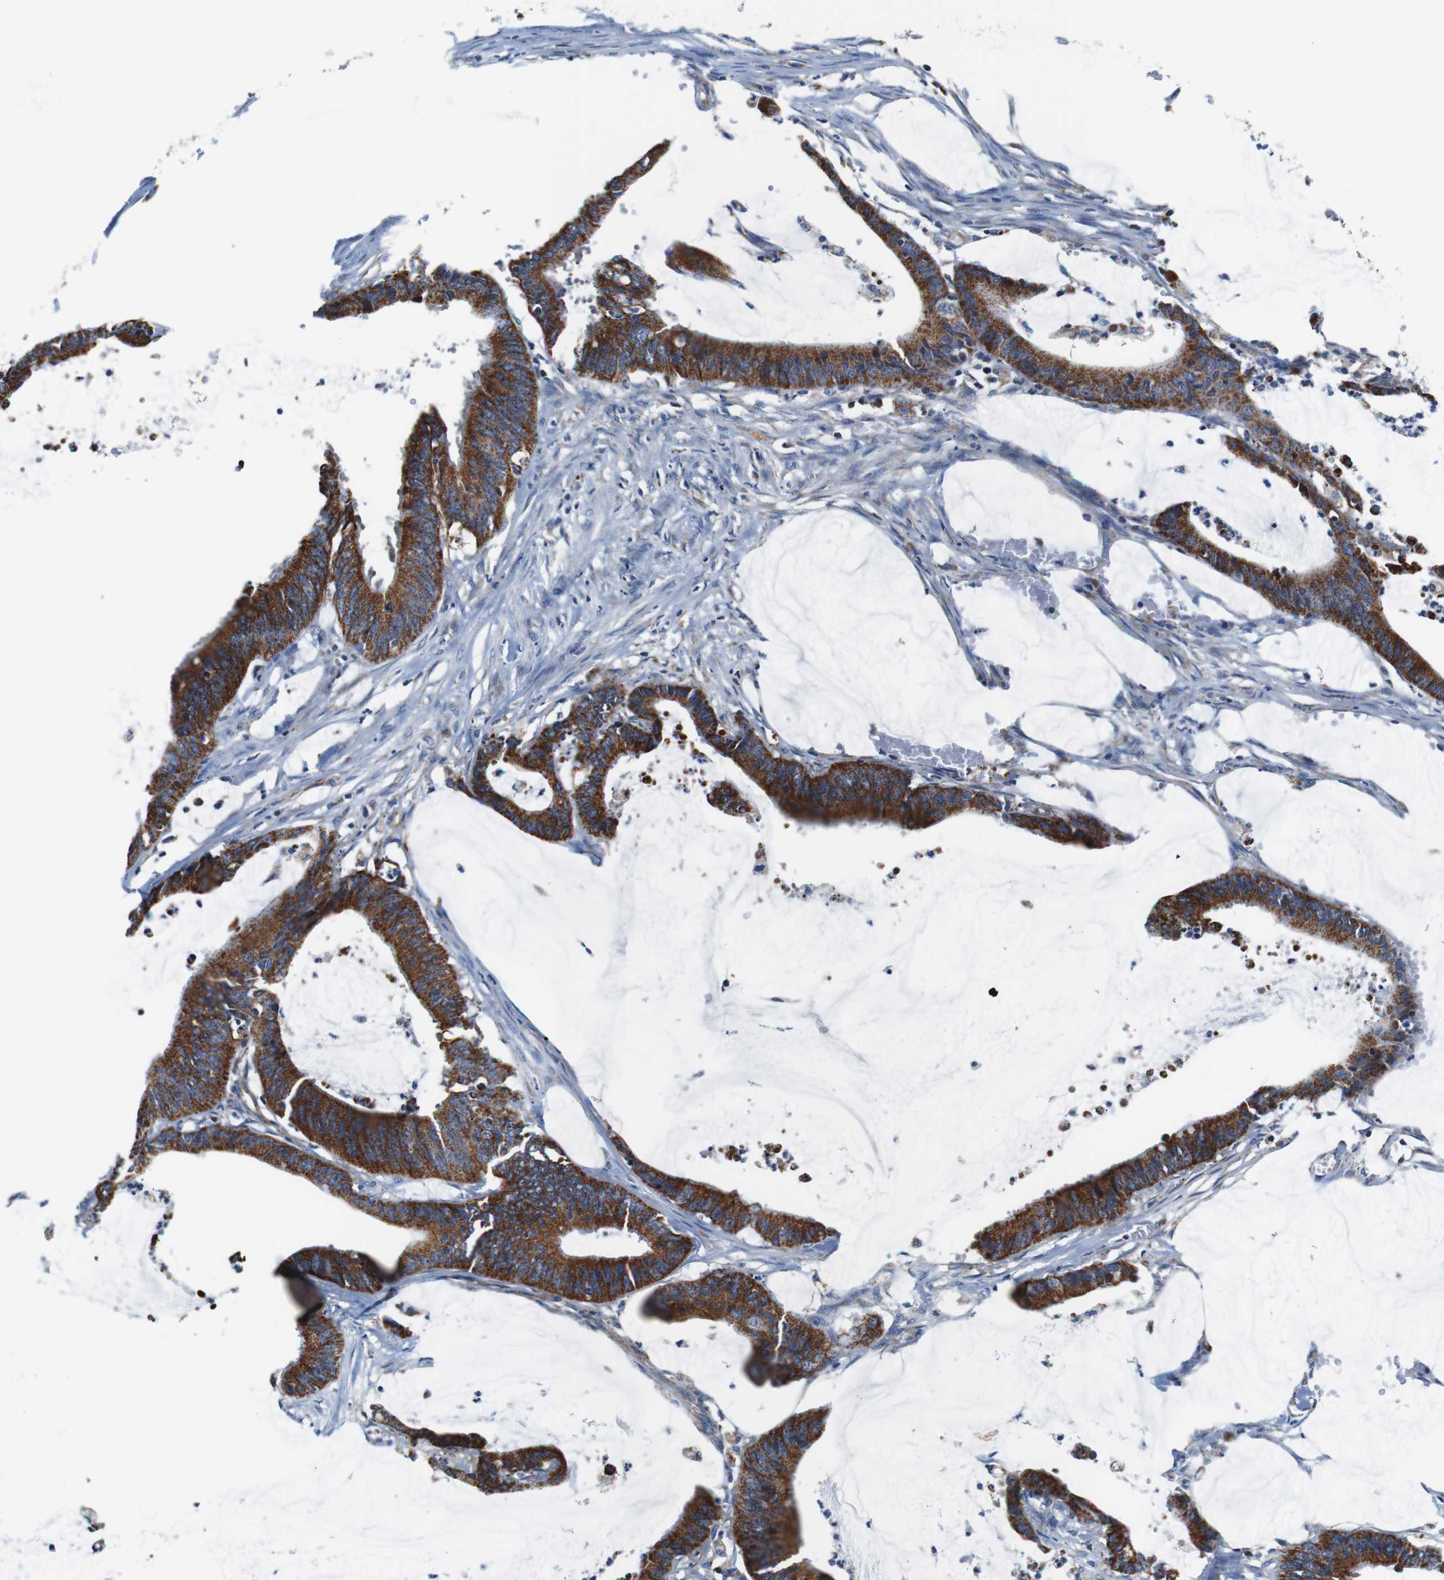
{"staining": {"intensity": "strong", "quantity": ">75%", "location": "cytoplasmic/membranous"}, "tissue": "colorectal cancer", "cell_type": "Tumor cells", "image_type": "cancer", "snomed": [{"axis": "morphology", "description": "Adenocarcinoma, NOS"}, {"axis": "topography", "description": "Rectum"}], "caption": "Immunohistochemical staining of colorectal cancer shows strong cytoplasmic/membranous protein expression in about >75% of tumor cells.", "gene": "LRP4", "patient": {"sex": "female", "age": 66}}